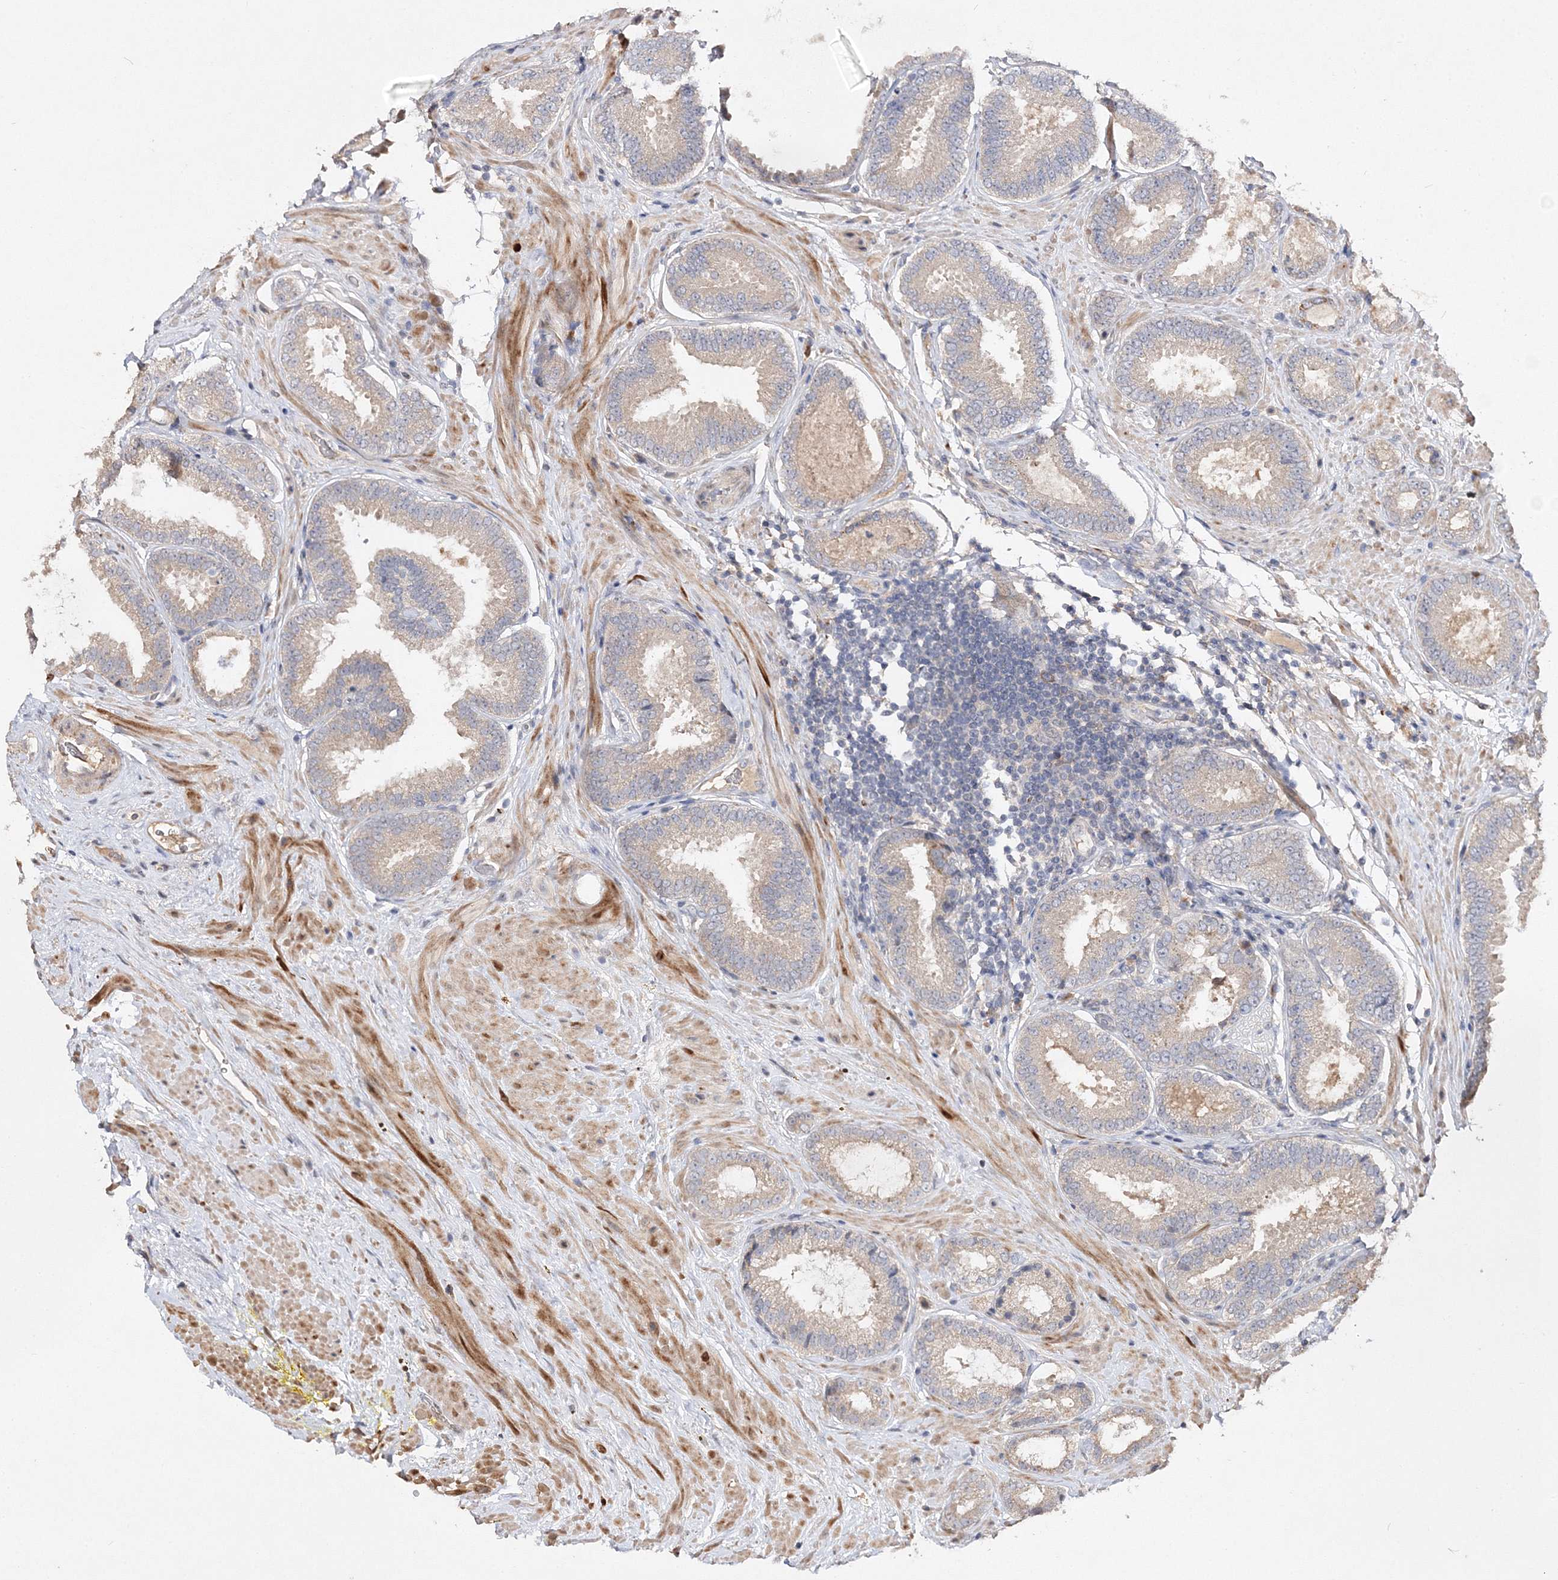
{"staining": {"intensity": "weak", "quantity": "25%-75%", "location": "cytoplasmic/membranous"}, "tissue": "prostate cancer", "cell_type": "Tumor cells", "image_type": "cancer", "snomed": [{"axis": "morphology", "description": "Adenocarcinoma, Low grade"}, {"axis": "topography", "description": "Prostate"}], "caption": "A brown stain labels weak cytoplasmic/membranous expression of a protein in low-grade adenocarcinoma (prostate) tumor cells.", "gene": "GJB5", "patient": {"sex": "male", "age": 71}}